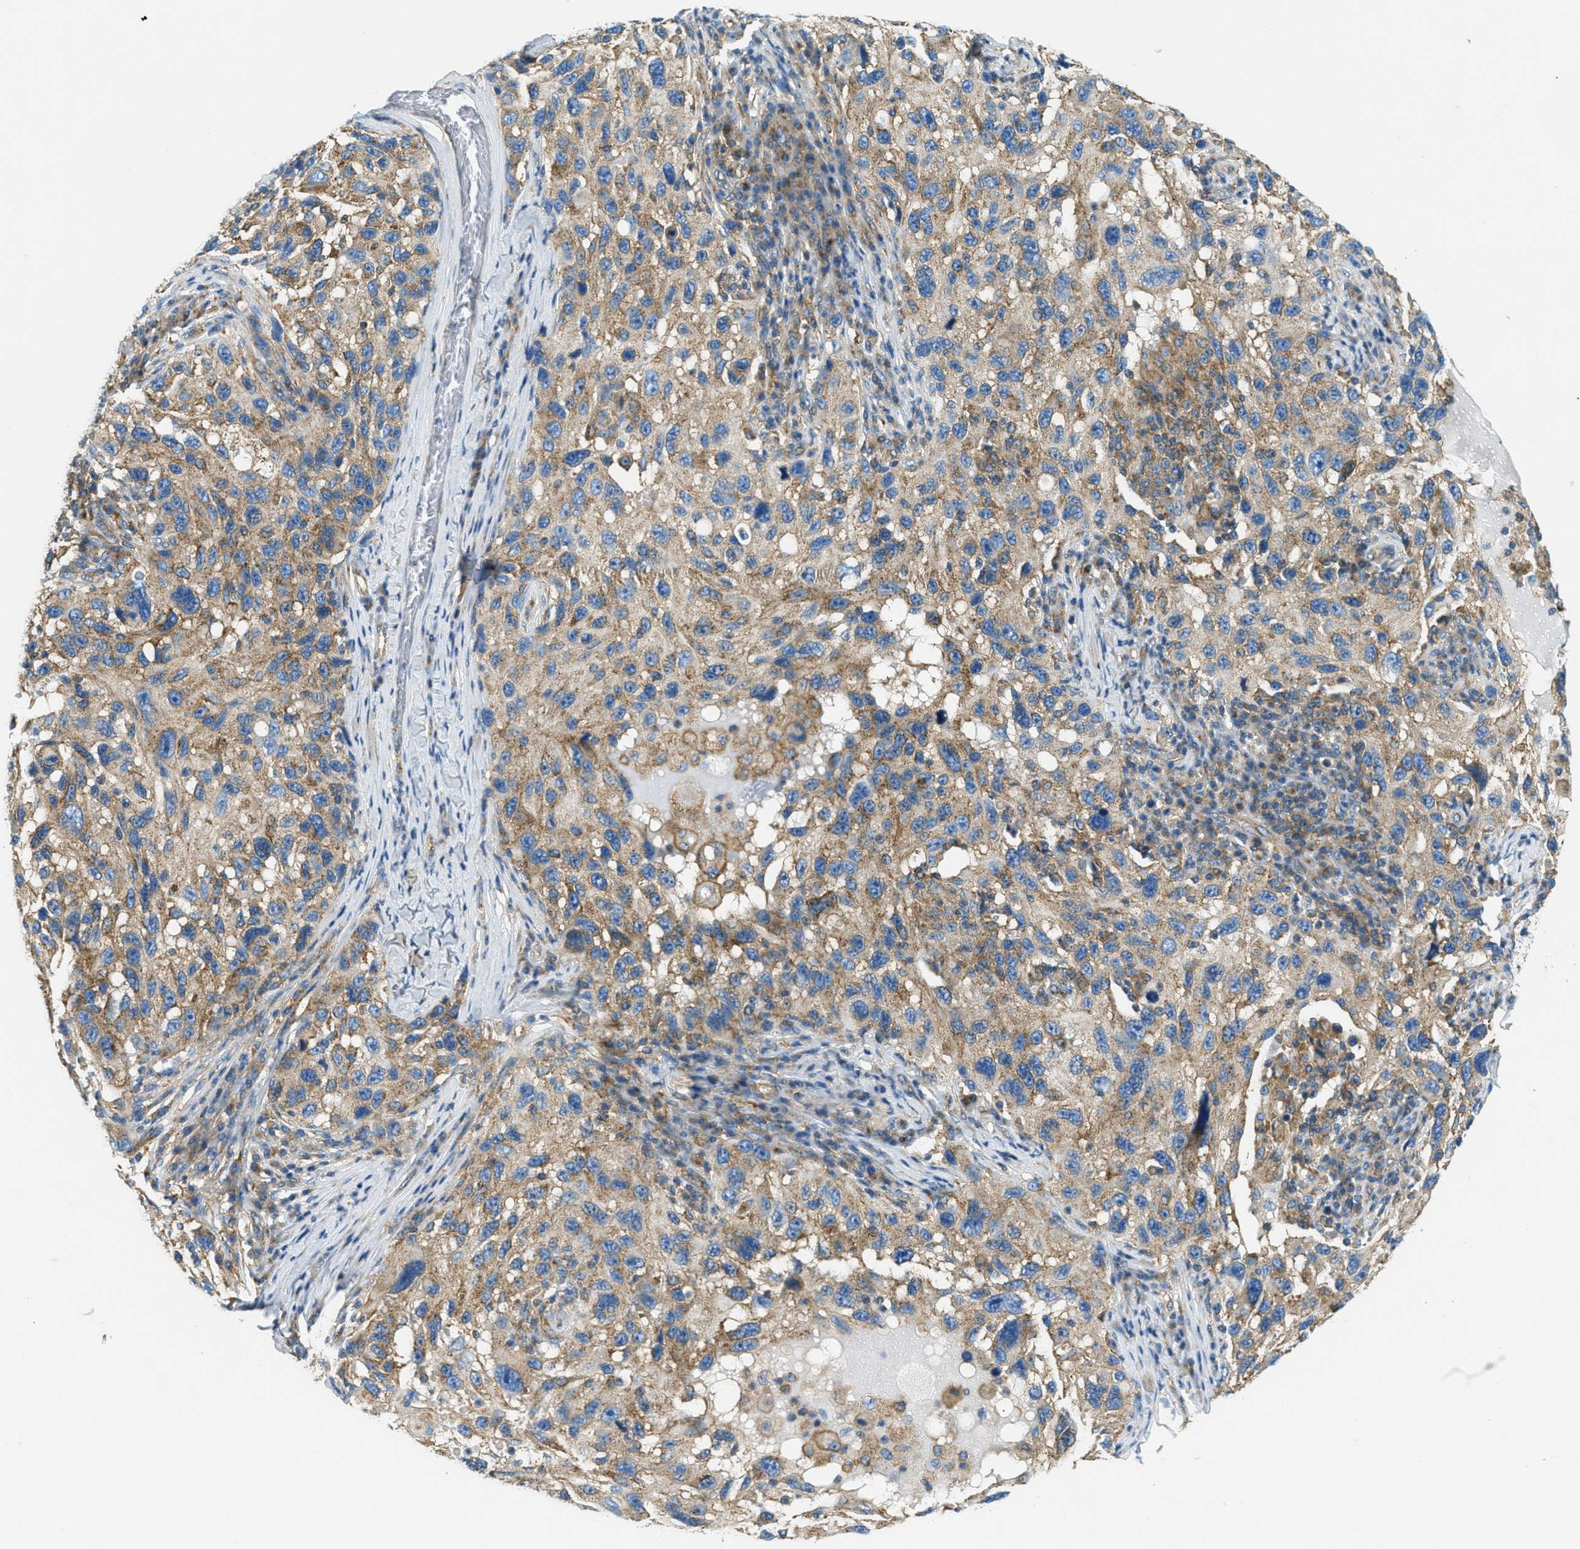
{"staining": {"intensity": "moderate", "quantity": ">75%", "location": "cytoplasmic/membranous"}, "tissue": "melanoma", "cell_type": "Tumor cells", "image_type": "cancer", "snomed": [{"axis": "morphology", "description": "Malignant melanoma, NOS"}, {"axis": "topography", "description": "Skin"}], "caption": "Immunohistochemical staining of human melanoma exhibits medium levels of moderate cytoplasmic/membranous protein expression in about >75% of tumor cells. (Stains: DAB in brown, nuclei in blue, Microscopy: brightfield microscopy at high magnification).", "gene": "AP2B1", "patient": {"sex": "male", "age": 53}}